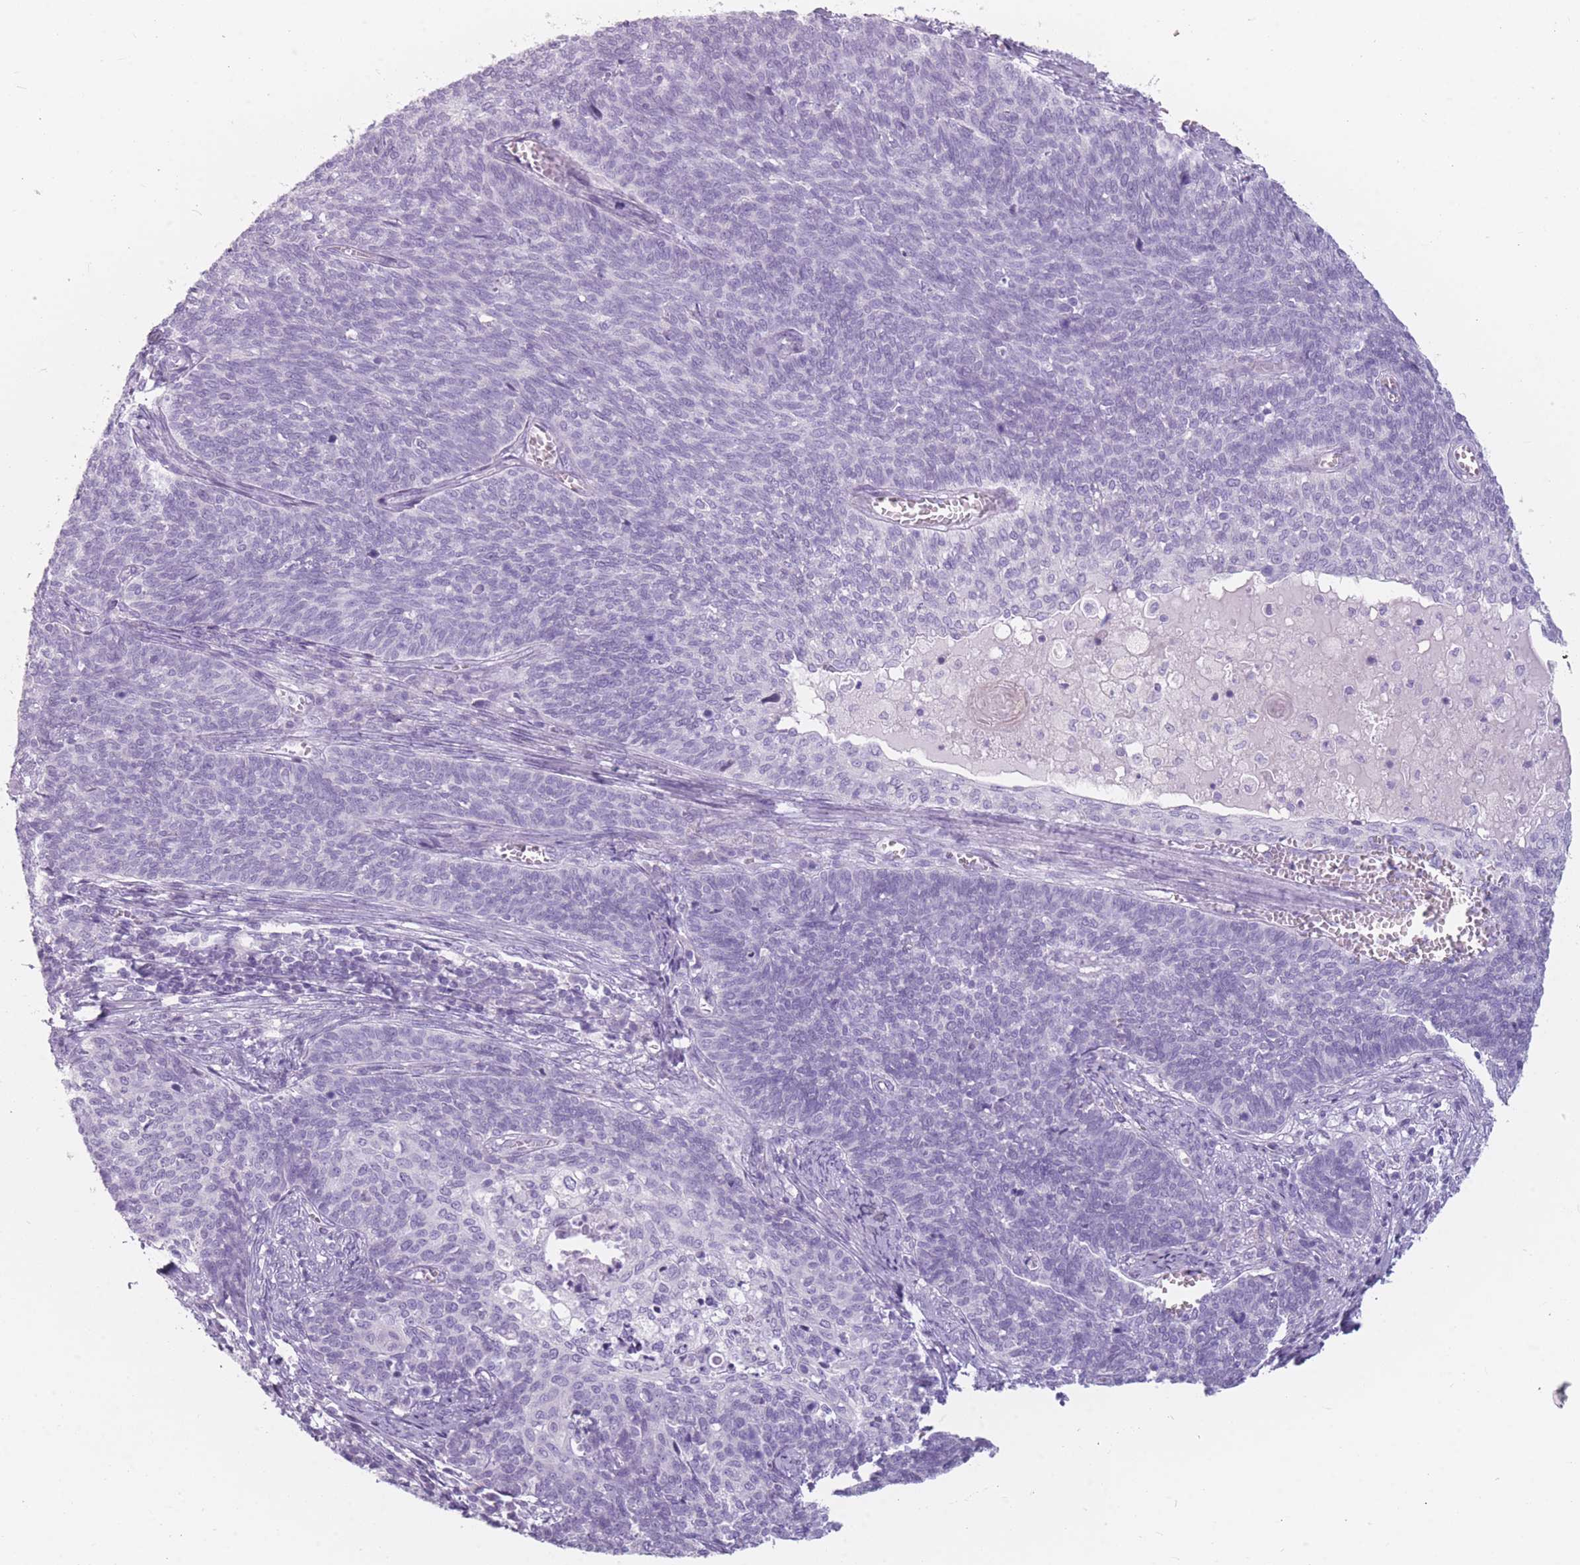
{"staining": {"intensity": "negative", "quantity": "none", "location": "none"}, "tissue": "cervical cancer", "cell_type": "Tumor cells", "image_type": "cancer", "snomed": [{"axis": "morphology", "description": "Squamous cell carcinoma, NOS"}, {"axis": "topography", "description": "Cervix"}], "caption": "Tumor cells are negative for brown protein staining in cervical cancer (squamous cell carcinoma).", "gene": "CCNO", "patient": {"sex": "female", "age": 39}}